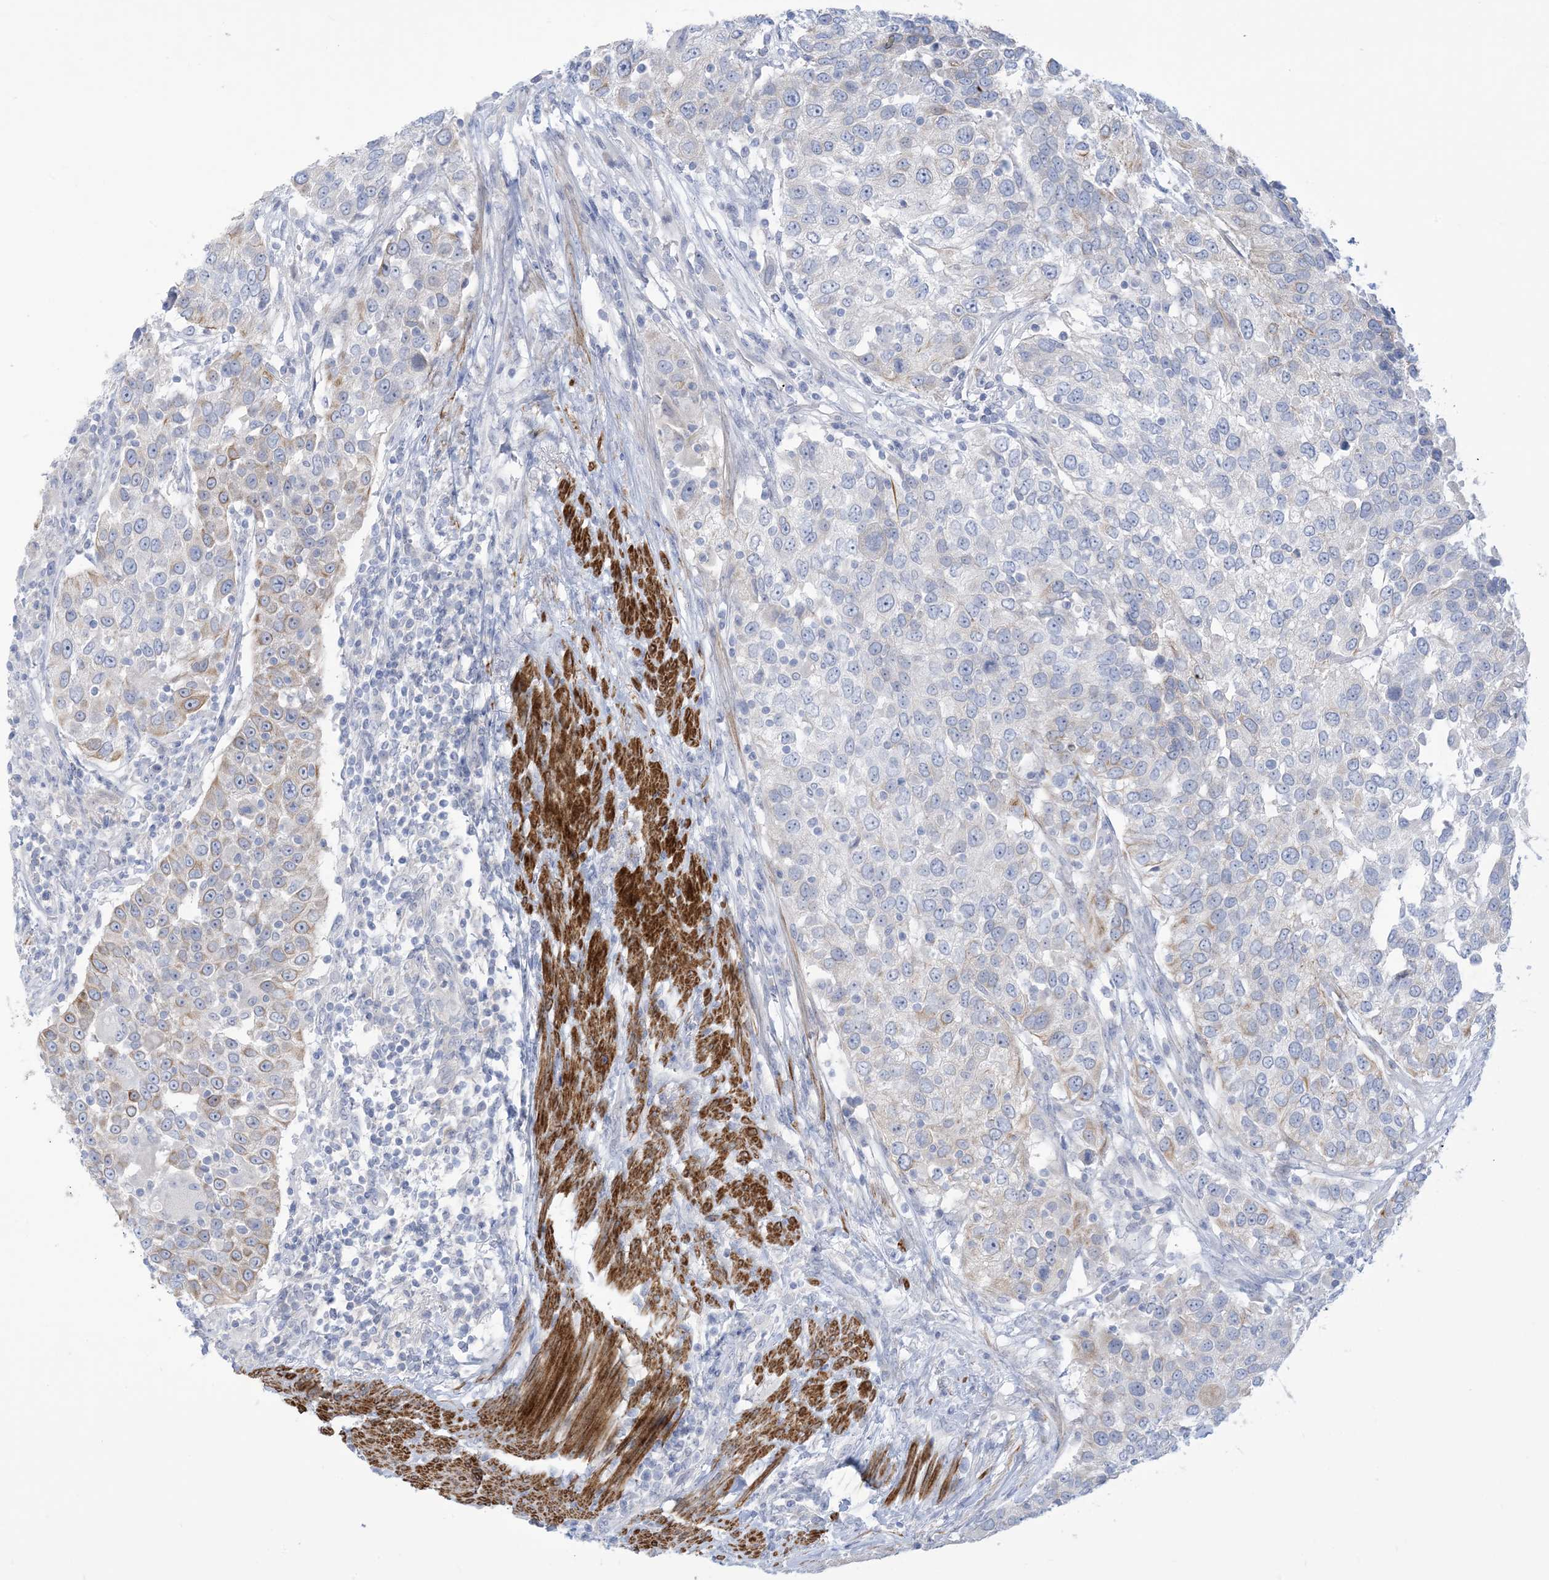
{"staining": {"intensity": "weak", "quantity": "<25%", "location": "cytoplasmic/membranous"}, "tissue": "urothelial cancer", "cell_type": "Tumor cells", "image_type": "cancer", "snomed": [{"axis": "morphology", "description": "Urothelial carcinoma, High grade"}, {"axis": "topography", "description": "Urinary bladder"}], "caption": "There is no significant expression in tumor cells of high-grade urothelial carcinoma.", "gene": "MARS2", "patient": {"sex": "female", "age": 80}}